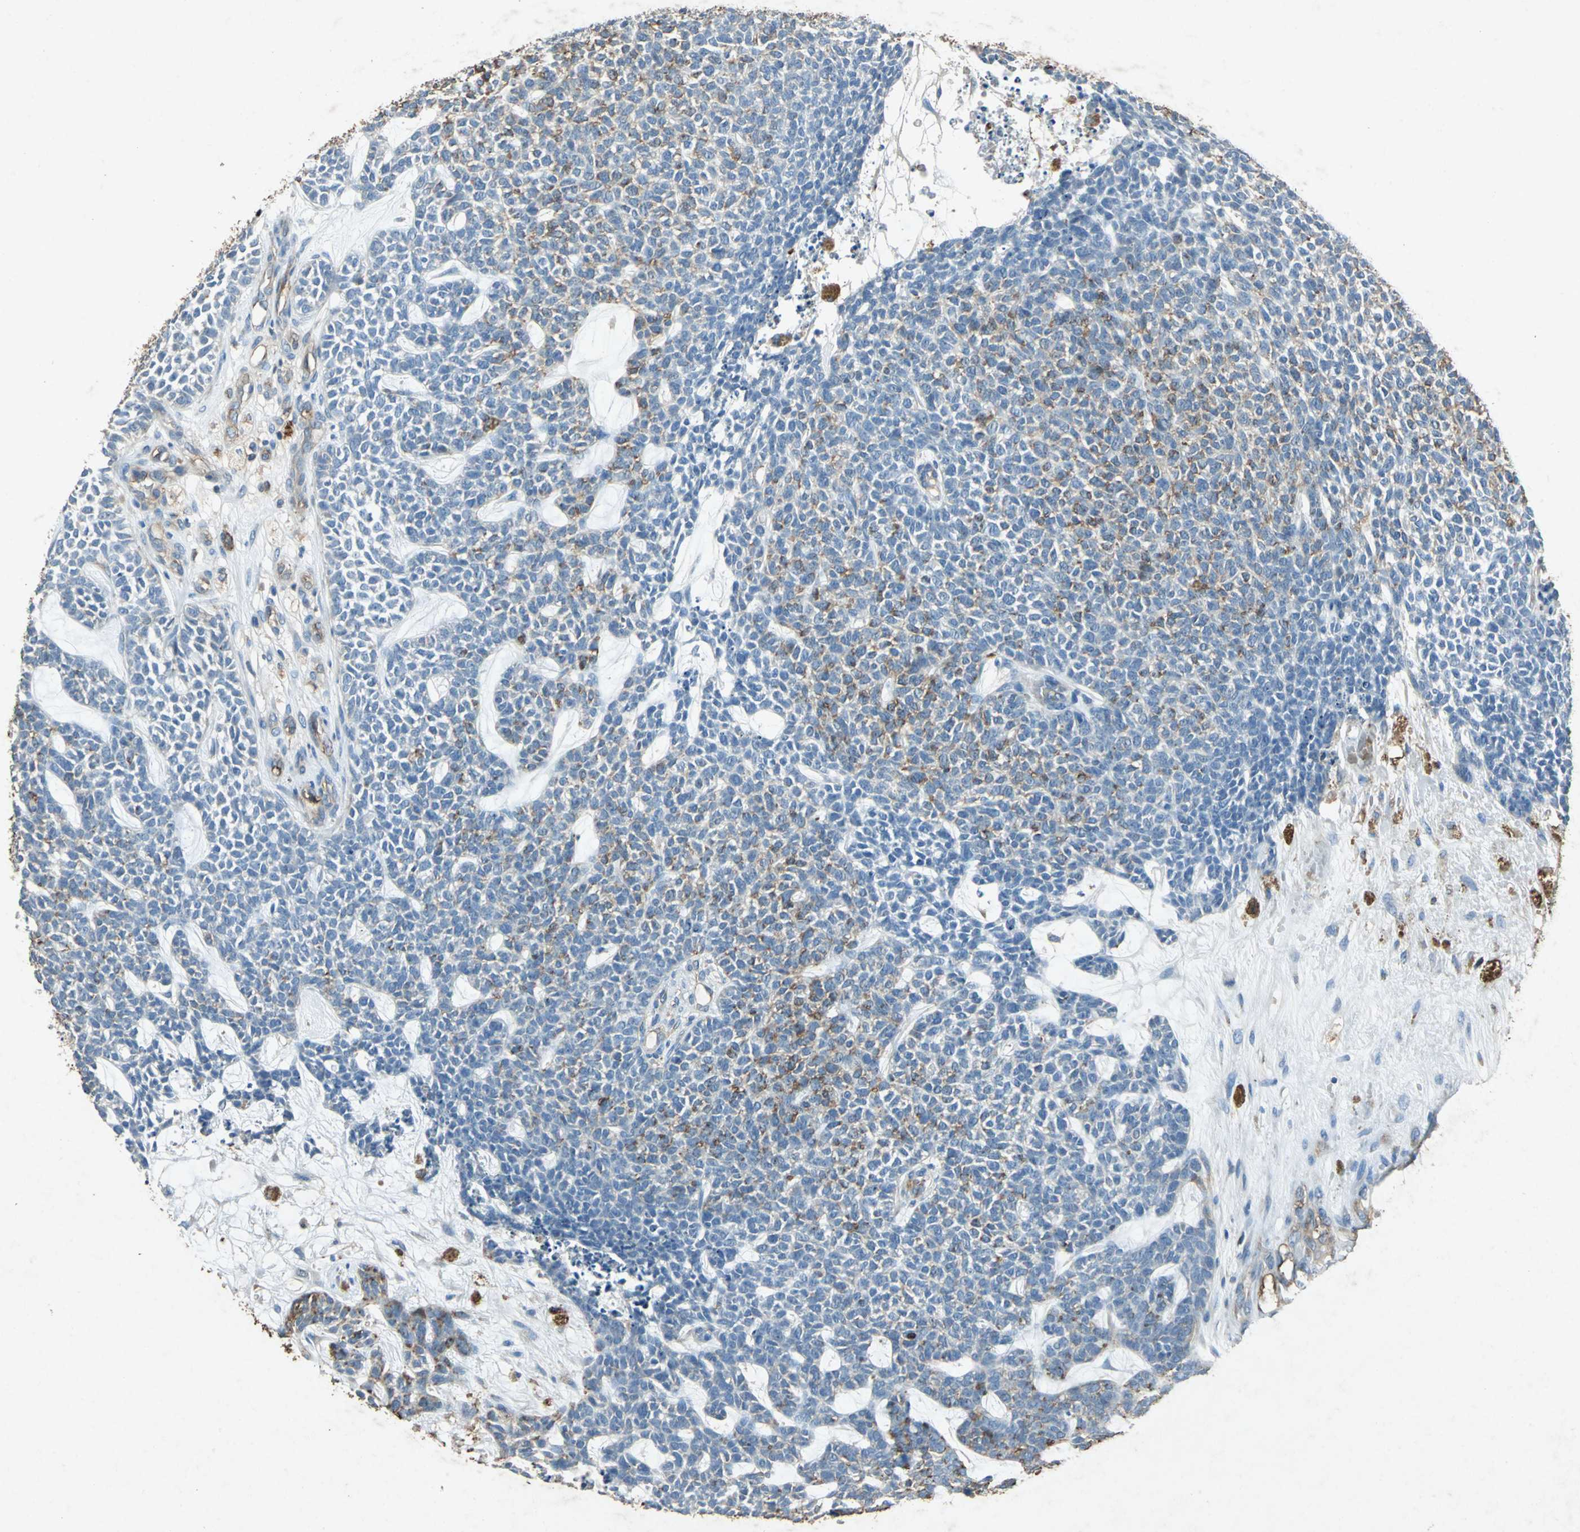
{"staining": {"intensity": "moderate", "quantity": "<25%", "location": "cytoplasmic/membranous"}, "tissue": "skin cancer", "cell_type": "Tumor cells", "image_type": "cancer", "snomed": [{"axis": "morphology", "description": "Basal cell carcinoma"}, {"axis": "topography", "description": "Skin"}], "caption": "Protein staining of basal cell carcinoma (skin) tissue shows moderate cytoplasmic/membranous positivity in about <25% of tumor cells.", "gene": "CCR6", "patient": {"sex": "female", "age": 84}}